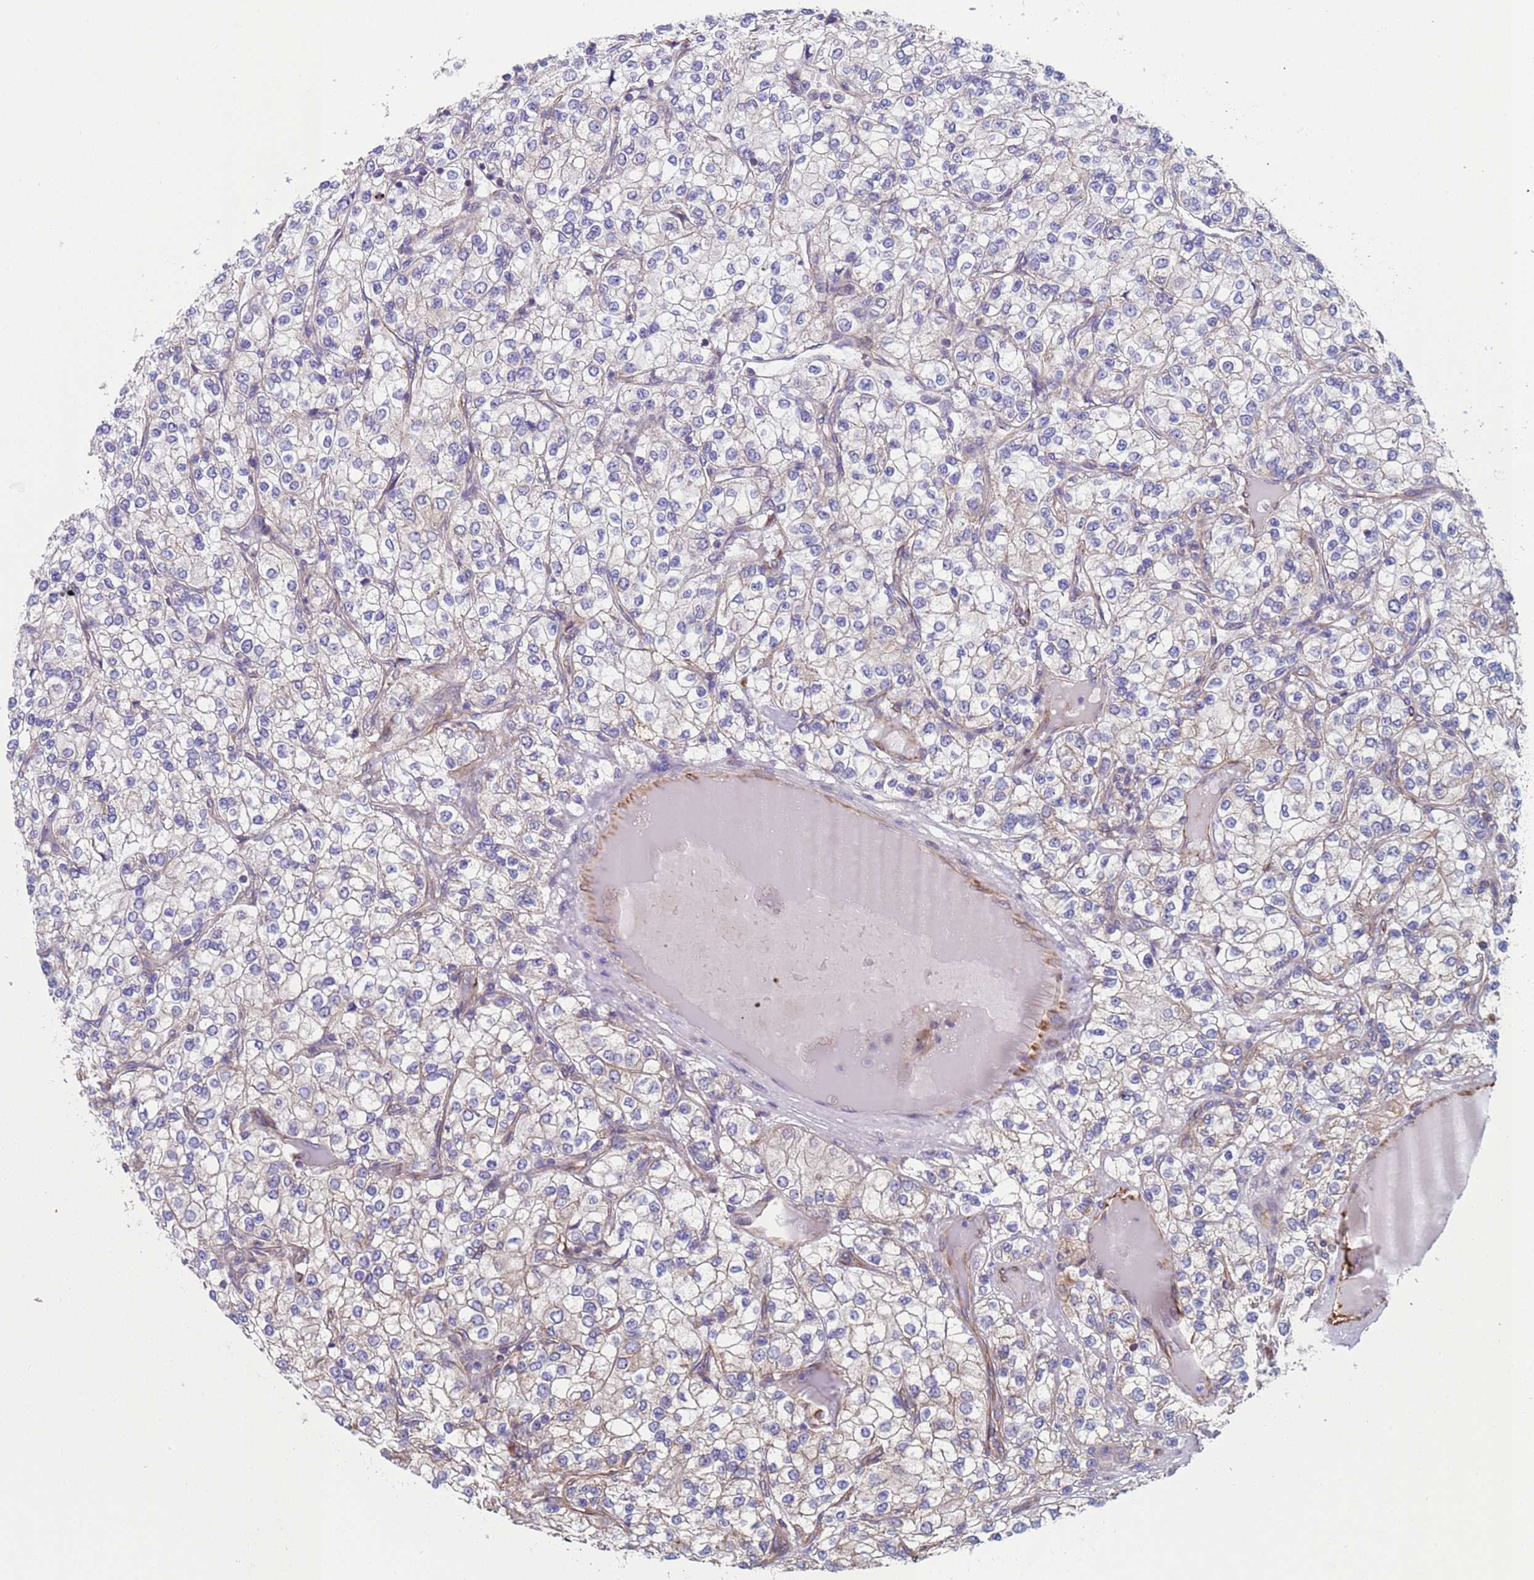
{"staining": {"intensity": "negative", "quantity": "none", "location": "none"}, "tissue": "renal cancer", "cell_type": "Tumor cells", "image_type": "cancer", "snomed": [{"axis": "morphology", "description": "Adenocarcinoma, NOS"}, {"axis": "topography", "description": "Kidney"}], "caption": "This is a micrograph of IHC staining of renal adenocarcinoma, which shows no staining in tumor cells.", "gene": "NUDT12", "patient": {"sex": "male", "age": 80}}